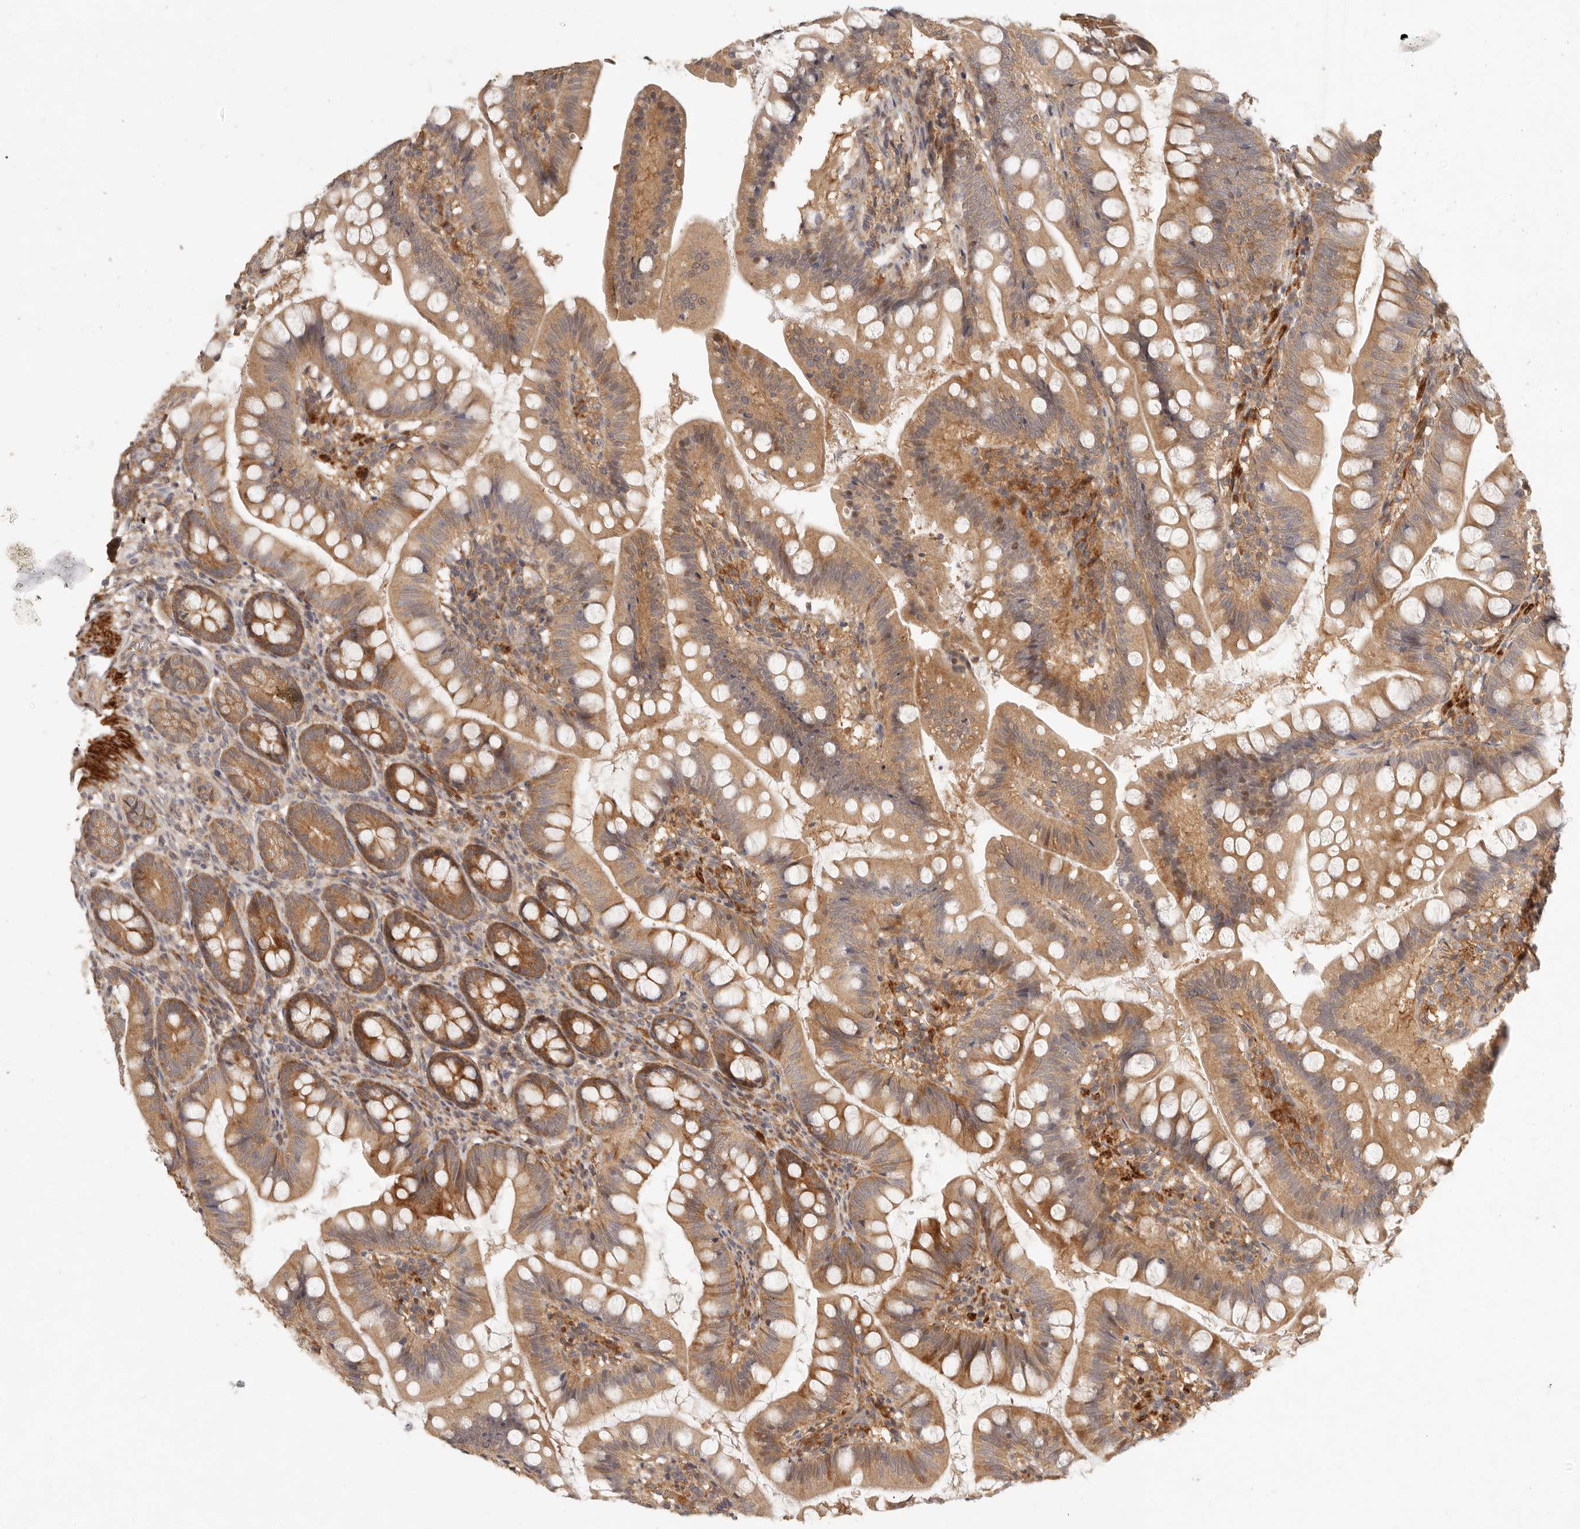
{"staining": {"intensity": "moderate", "quantity": ">75%", "location": "cytoplasmic/membranous"}, "tissue": "small intestine", "cell_type": "Glandular cells", "image_type": "normal", "snomed": [{"axis": "morphology", "description": "Normal tissue, NOS"}, {"axis": "topography", "description": "Small intestine"}], "caption": "High-magnification brightfield microscopy of unremarkable small intestine stained with DAB (3,3'-diaminobenzidine) (brown) and counterstained with hematoxylin (blue). glandular cells exhibit moderate cytoplasmic/membranous expression is seen in about>75% of cells. (Stains: DAB in brown, nuclei in blue, Microscopy: brightfield microscopy at high magnification).", "gene": "VIPR1", "patient": {"sex": "male", "age": 7}}